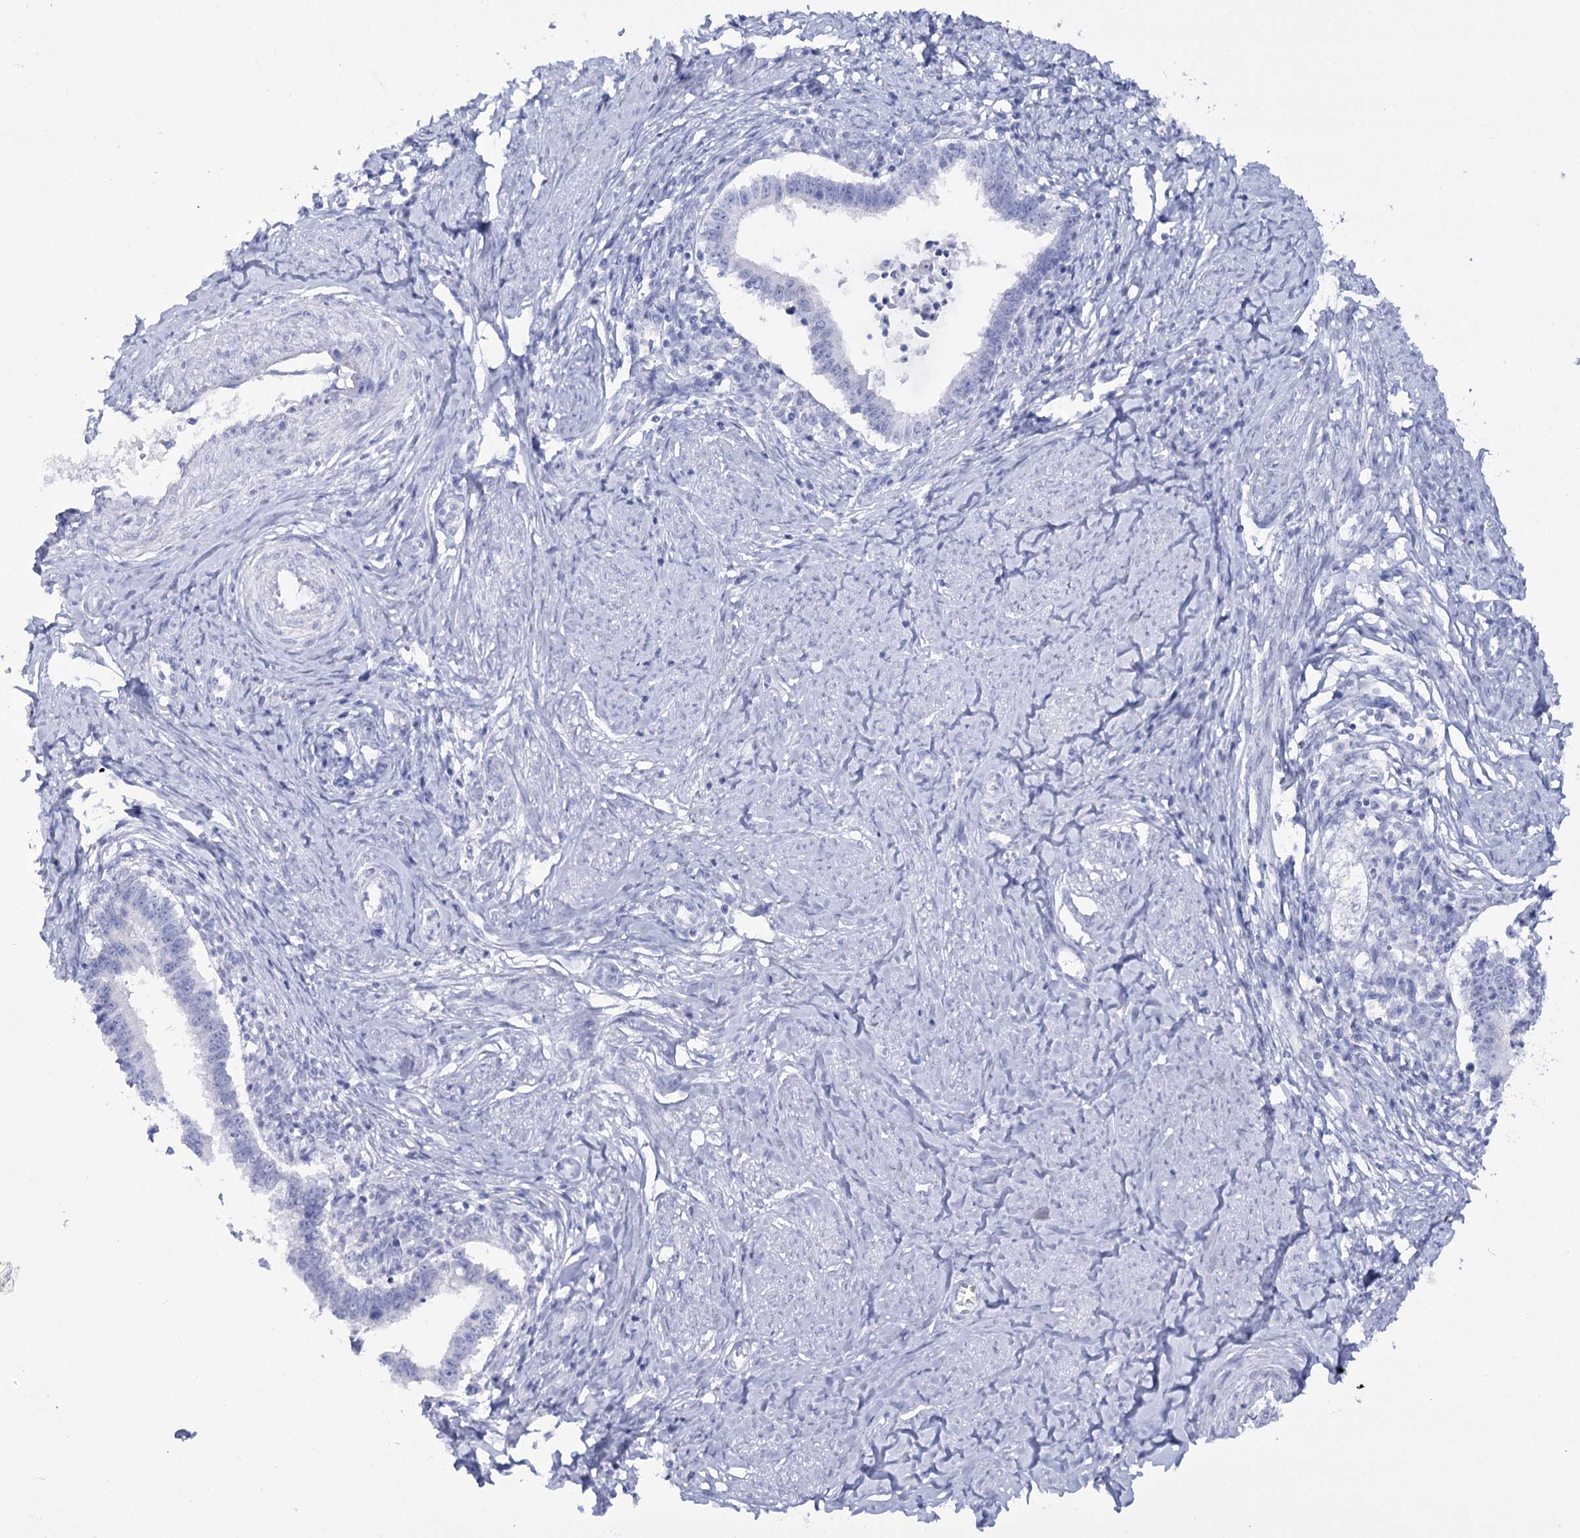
{"staining": {"intensity": "negative", "quantity": "none", "location": "none"}, "tissue": "cervical cancer", "cell_type": "Tumor cells", "image_type": "cancer", "snomed": [{"axis": "morphology", "description": "Adenocarcinoma, NOS"}, {"axis": "topography", "description": "Cervix"}], "caption": "An IHC histopathology image of cervical cancer (adenocarcinoma) is shown. There is no staining in tumor cells of cervical cancer (adenocarcinoma).", "gene": "RNF186", "patient": {"sex": "female", "age": 36}}